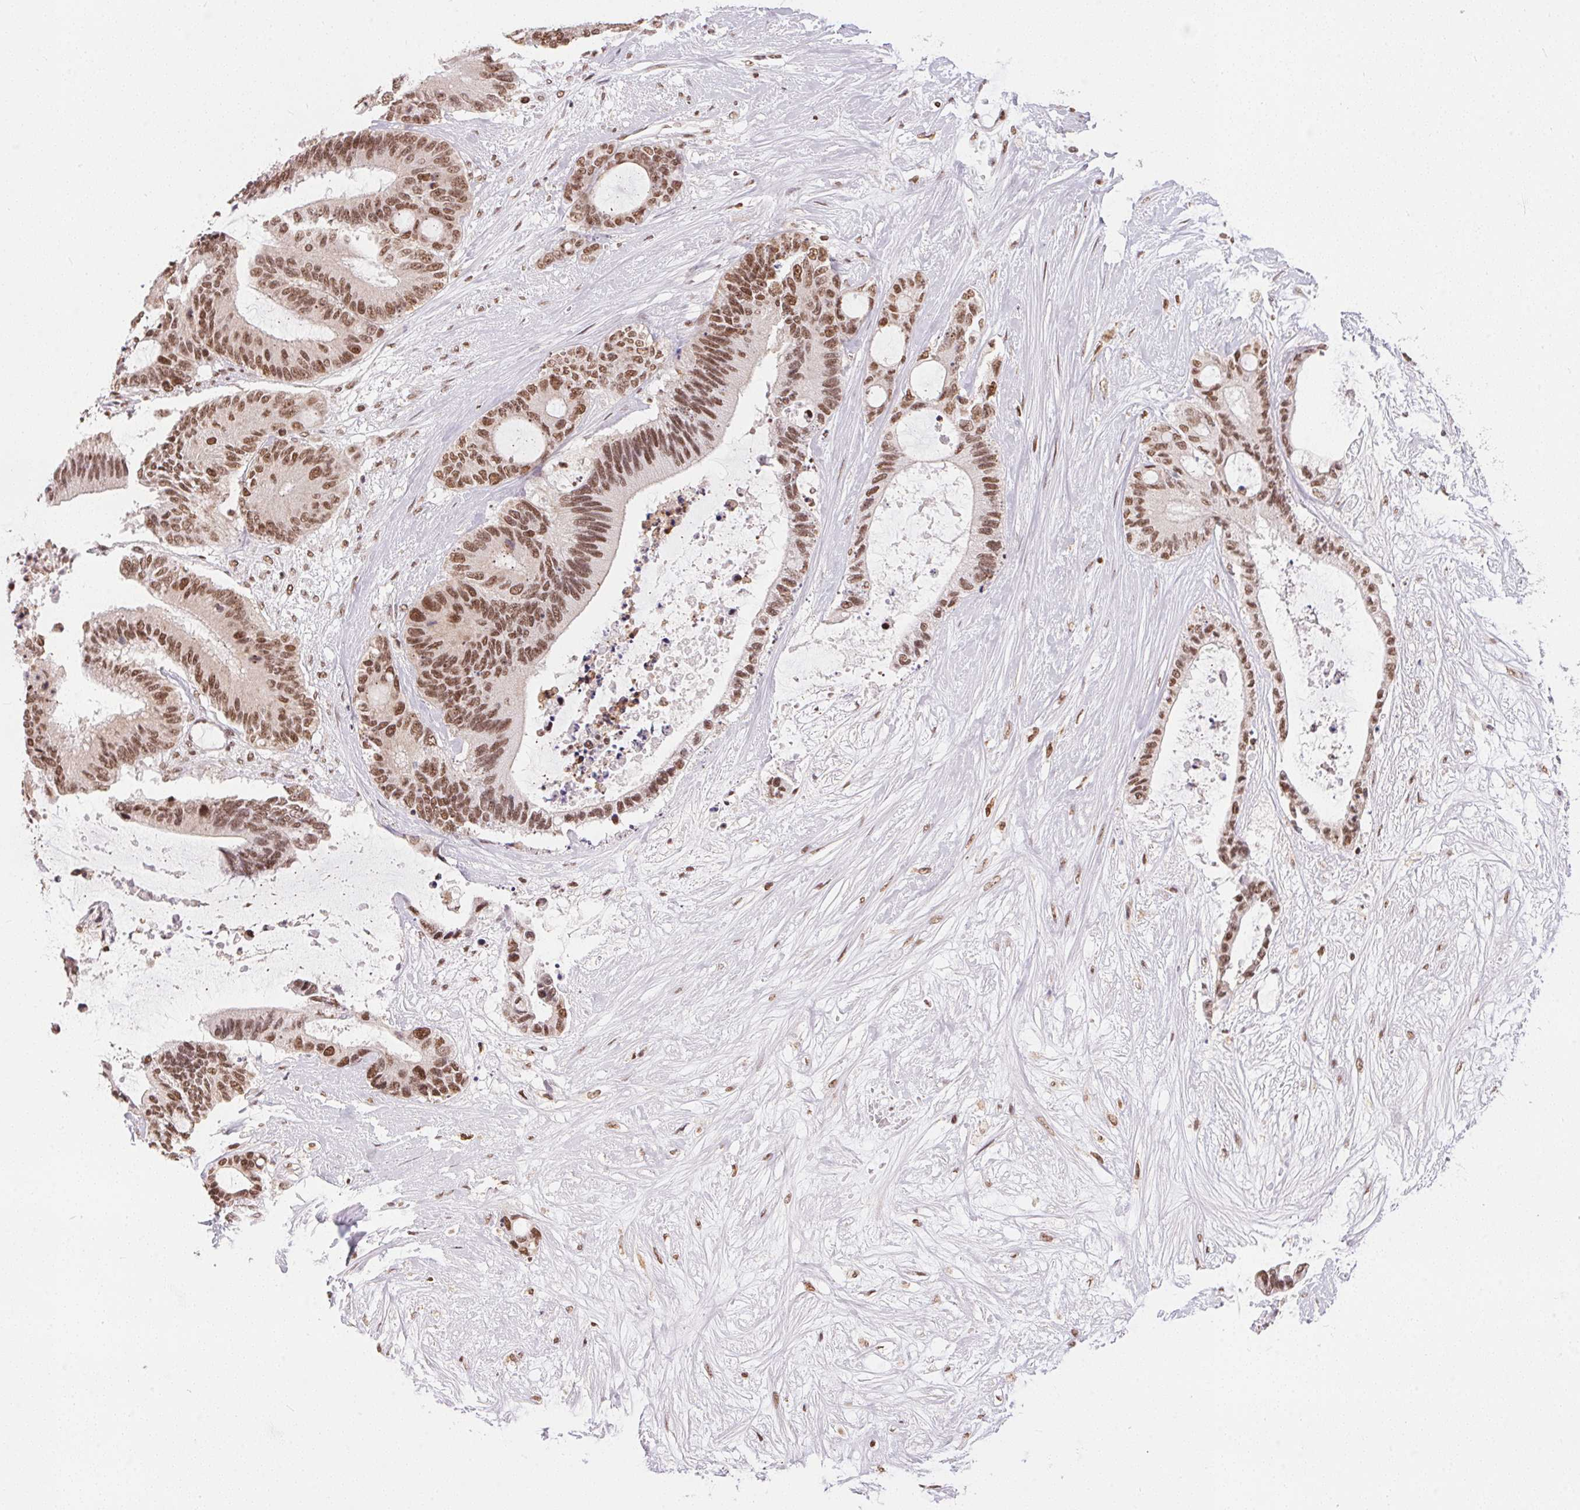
{"staining": {"intensity": "moderate", "quantity": ">75%", "location": "nuclear"}, "tissue": "liver cancer", "cell_type": "Tumor cells", "image_type": "cancer", "snomed": [{"axis": "morphology", "description": "Normal tissue, NOS"}, {"axis": "morphology", "description": "Cholangiocarcinoma"}, {"axis": "topography", "description": "Liver"}, {"axis": "topography", "description": "Peripheral nerve tissue"}], "caption": "There is medium levels of moderate nuclear positivity in tumor cells of liver cancer (cholangiocarcinoma), as demonstrated by immunohistochemical staining (brown color).", "gene": "NFE2L1", "patient": {"sex": "female", "age": 73}}